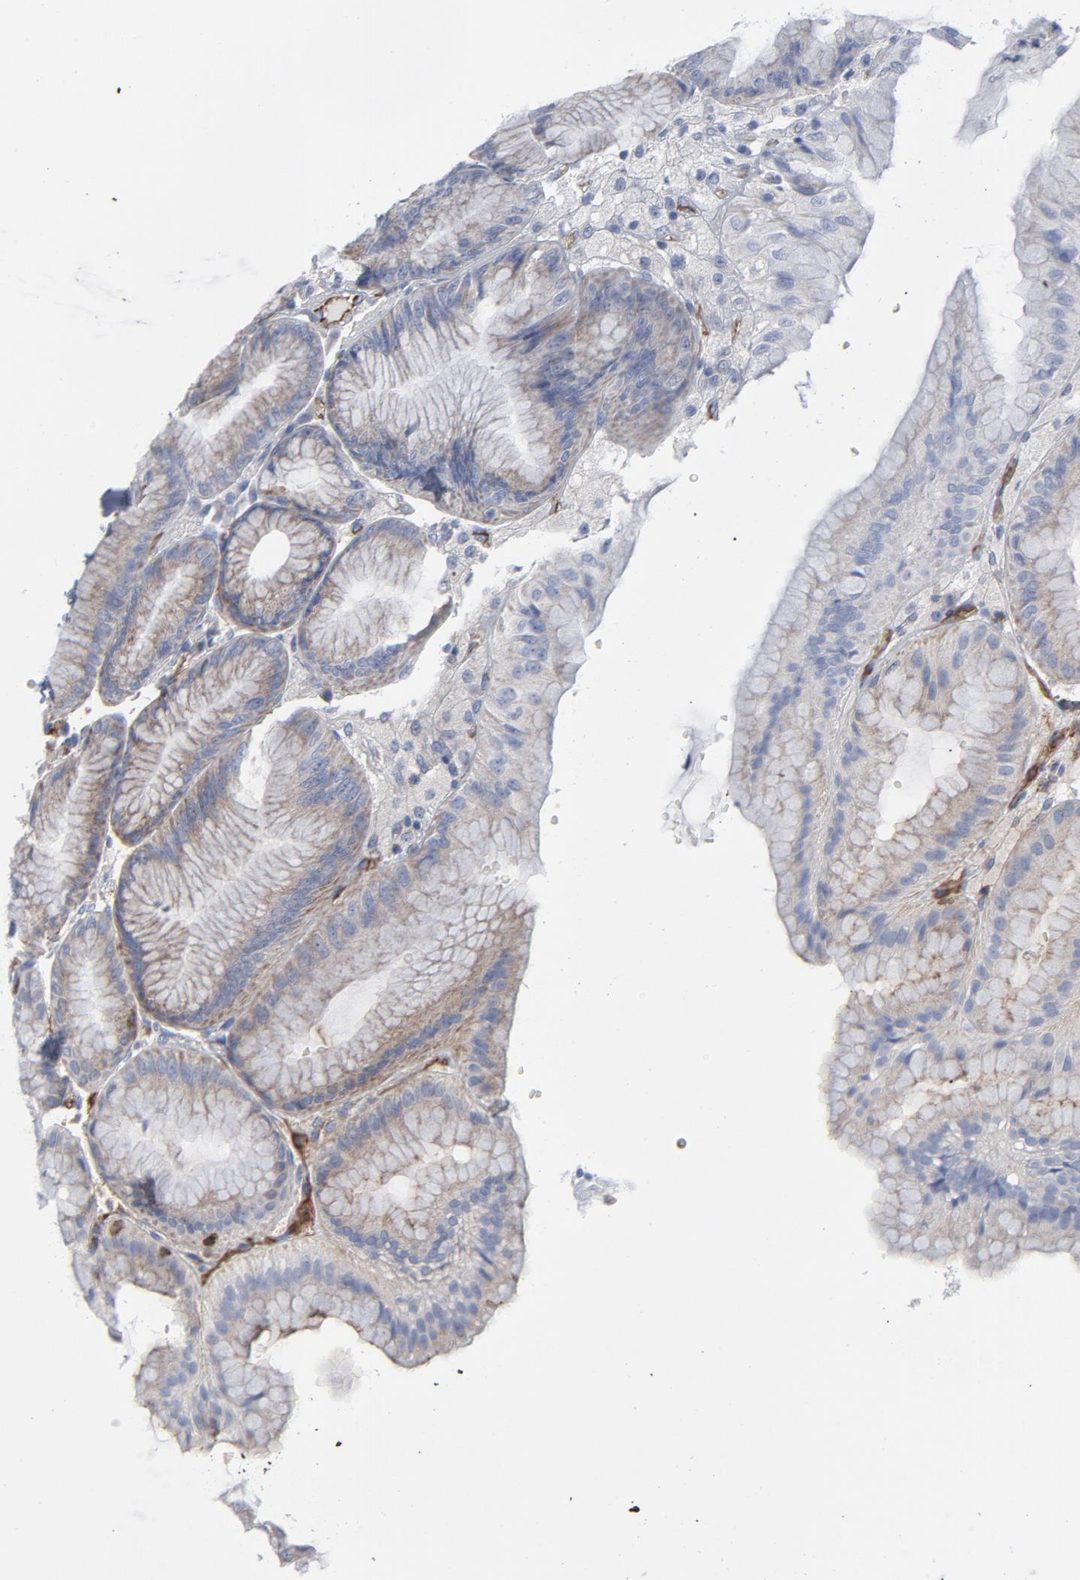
{"staining": {"intensity": "negative", "quantity": "none", "location": "none"}, "tissue": "stomach", "cell_type": "Glandular cells", "image_type": "normal", "snomed": [{"axis": "morphology", "description": "Normal tissue, NOS"}, {"axis": "topography", "description": "Stomach, lower"}], "caption": "This is an immunohistochemistry photomicrograph of normal stomach. There is no expression in glandular cells.", "gene": "OXA1L", "patient": {"sex": "male", "age": 71}}